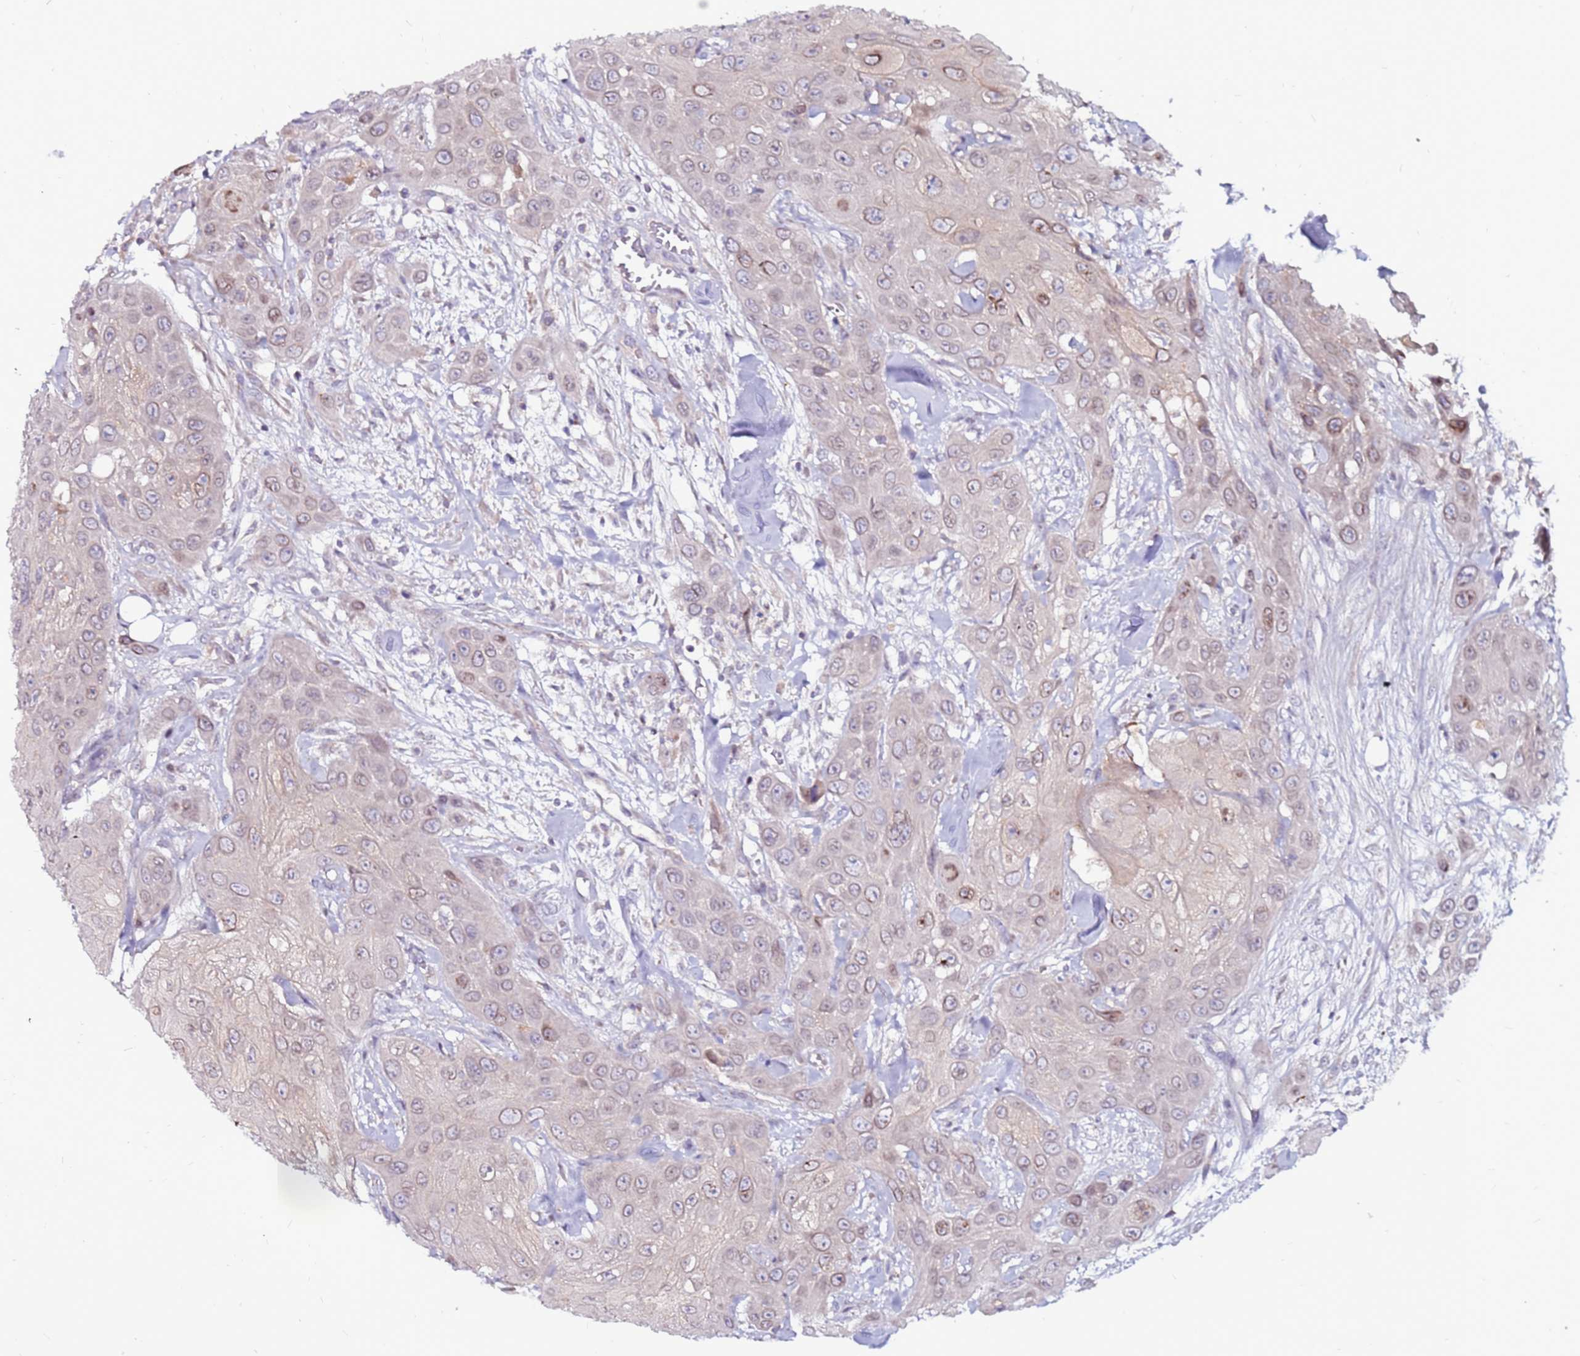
{"staining": {"intensity": "negative", "quantity": "none", "location": "none"}, "tissue": "head and neck cancer", "cell_type": "Tumor cells", "image_type": "cancer", "snomed": [{"axis": "morphology", "description": "Squamous cell carcinoma, NOS"}, {"axis": "topography", "description": "Head-Neck"}], "caption": "There is no significant positivity in tumor cells of head and neck squamous cell carcinoma.", "gene": "CCDC71", "patient": {"sex": "male", "age": 81}}